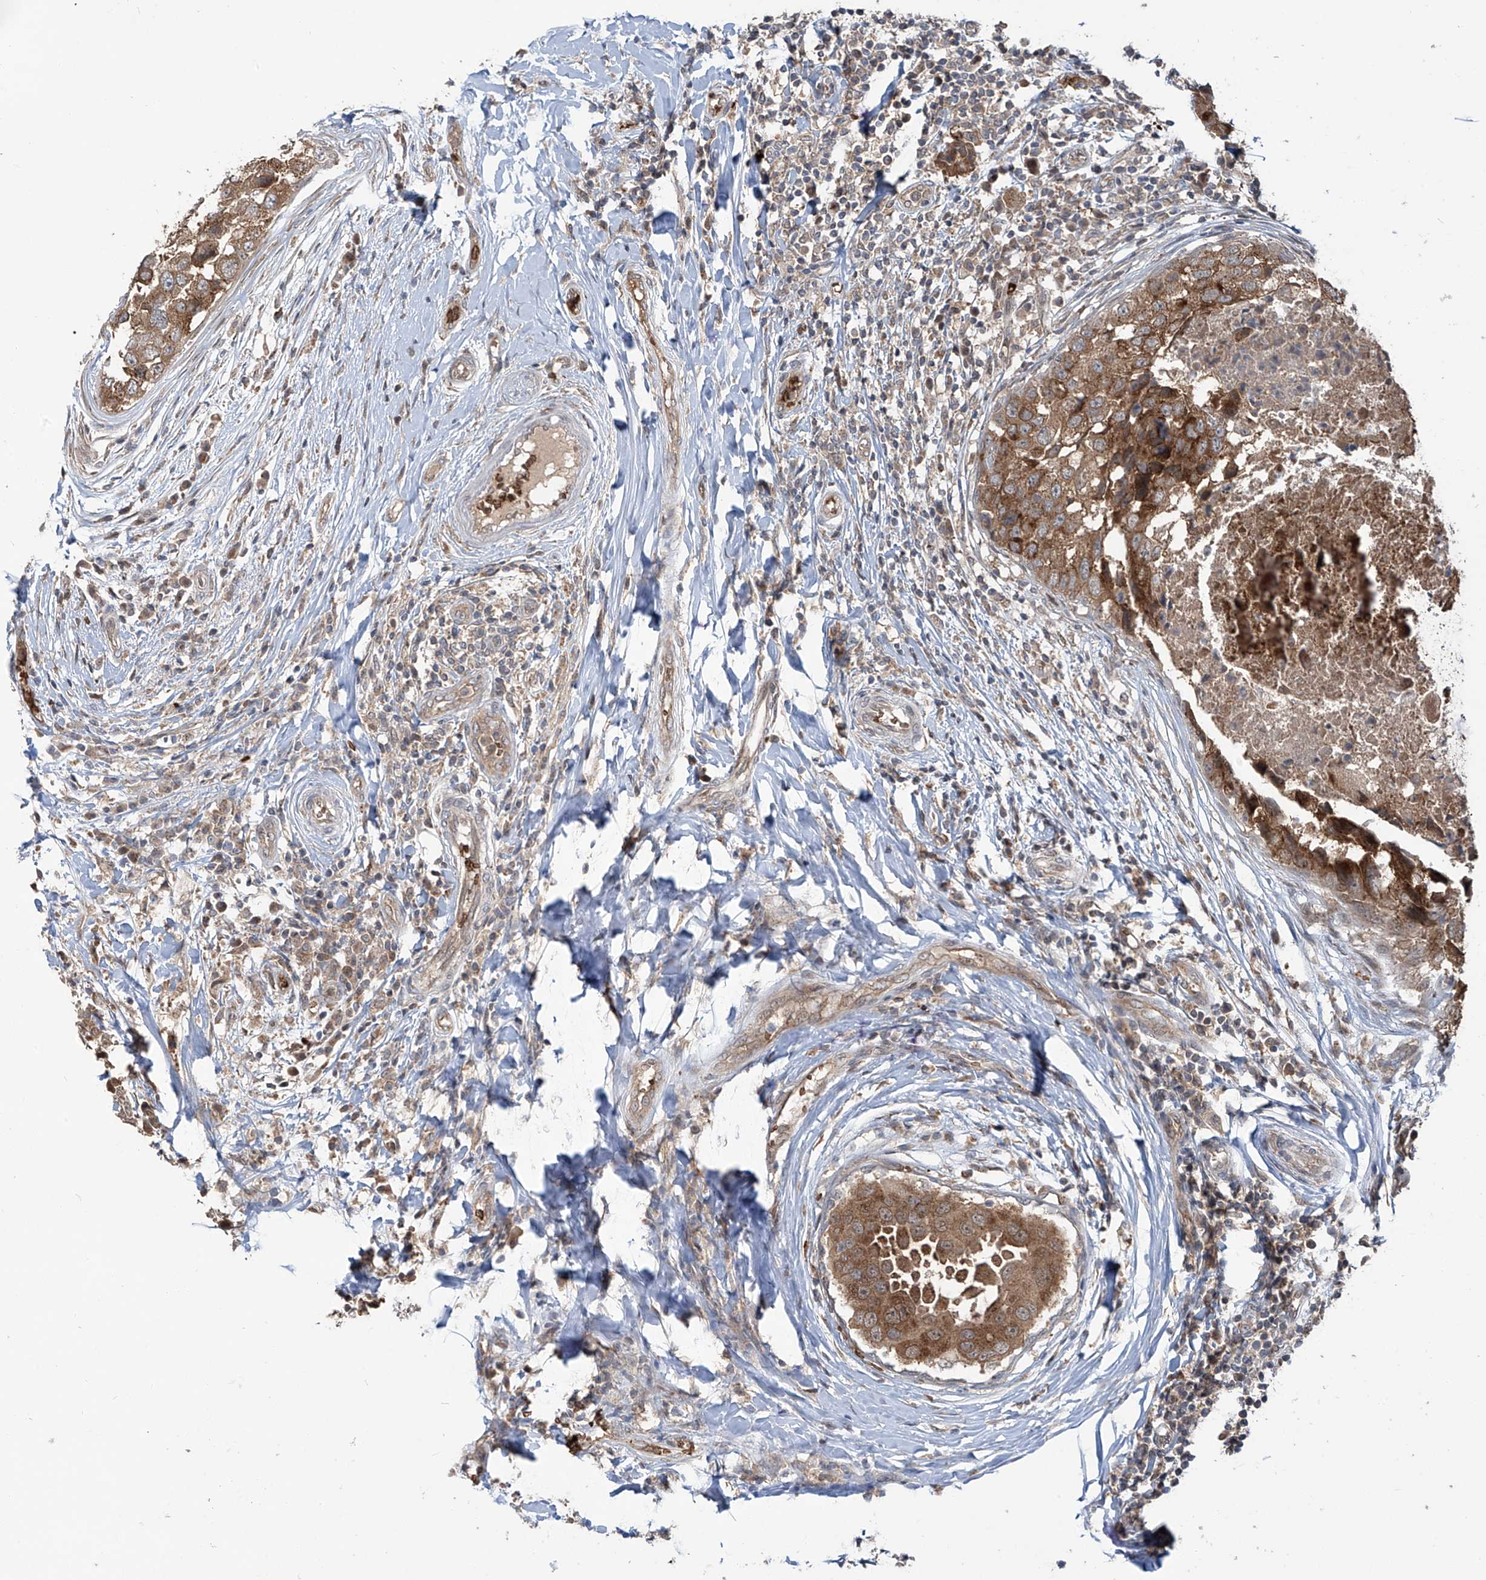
{"staining": {"intensity": "weak", "quantity": ">75%", "location": "cytoplasmic/membranous"}, "tissue": "breast cancer", "cell_type": "Tumor cells", "image_type": "cancer", "snomed": [{"axis": "morphology", "description": "Duct carcinoma"}, {"axis": "topography", "description": "Breast"}], "caption": "Protein staining demonstrates weak cytoplasmic/membranous staining in about >75% of tumor cells in invasive ductal carcinoma (breast).", "gene": "ZDHHC9", "patient": {"sex": "female", "age": 27}}